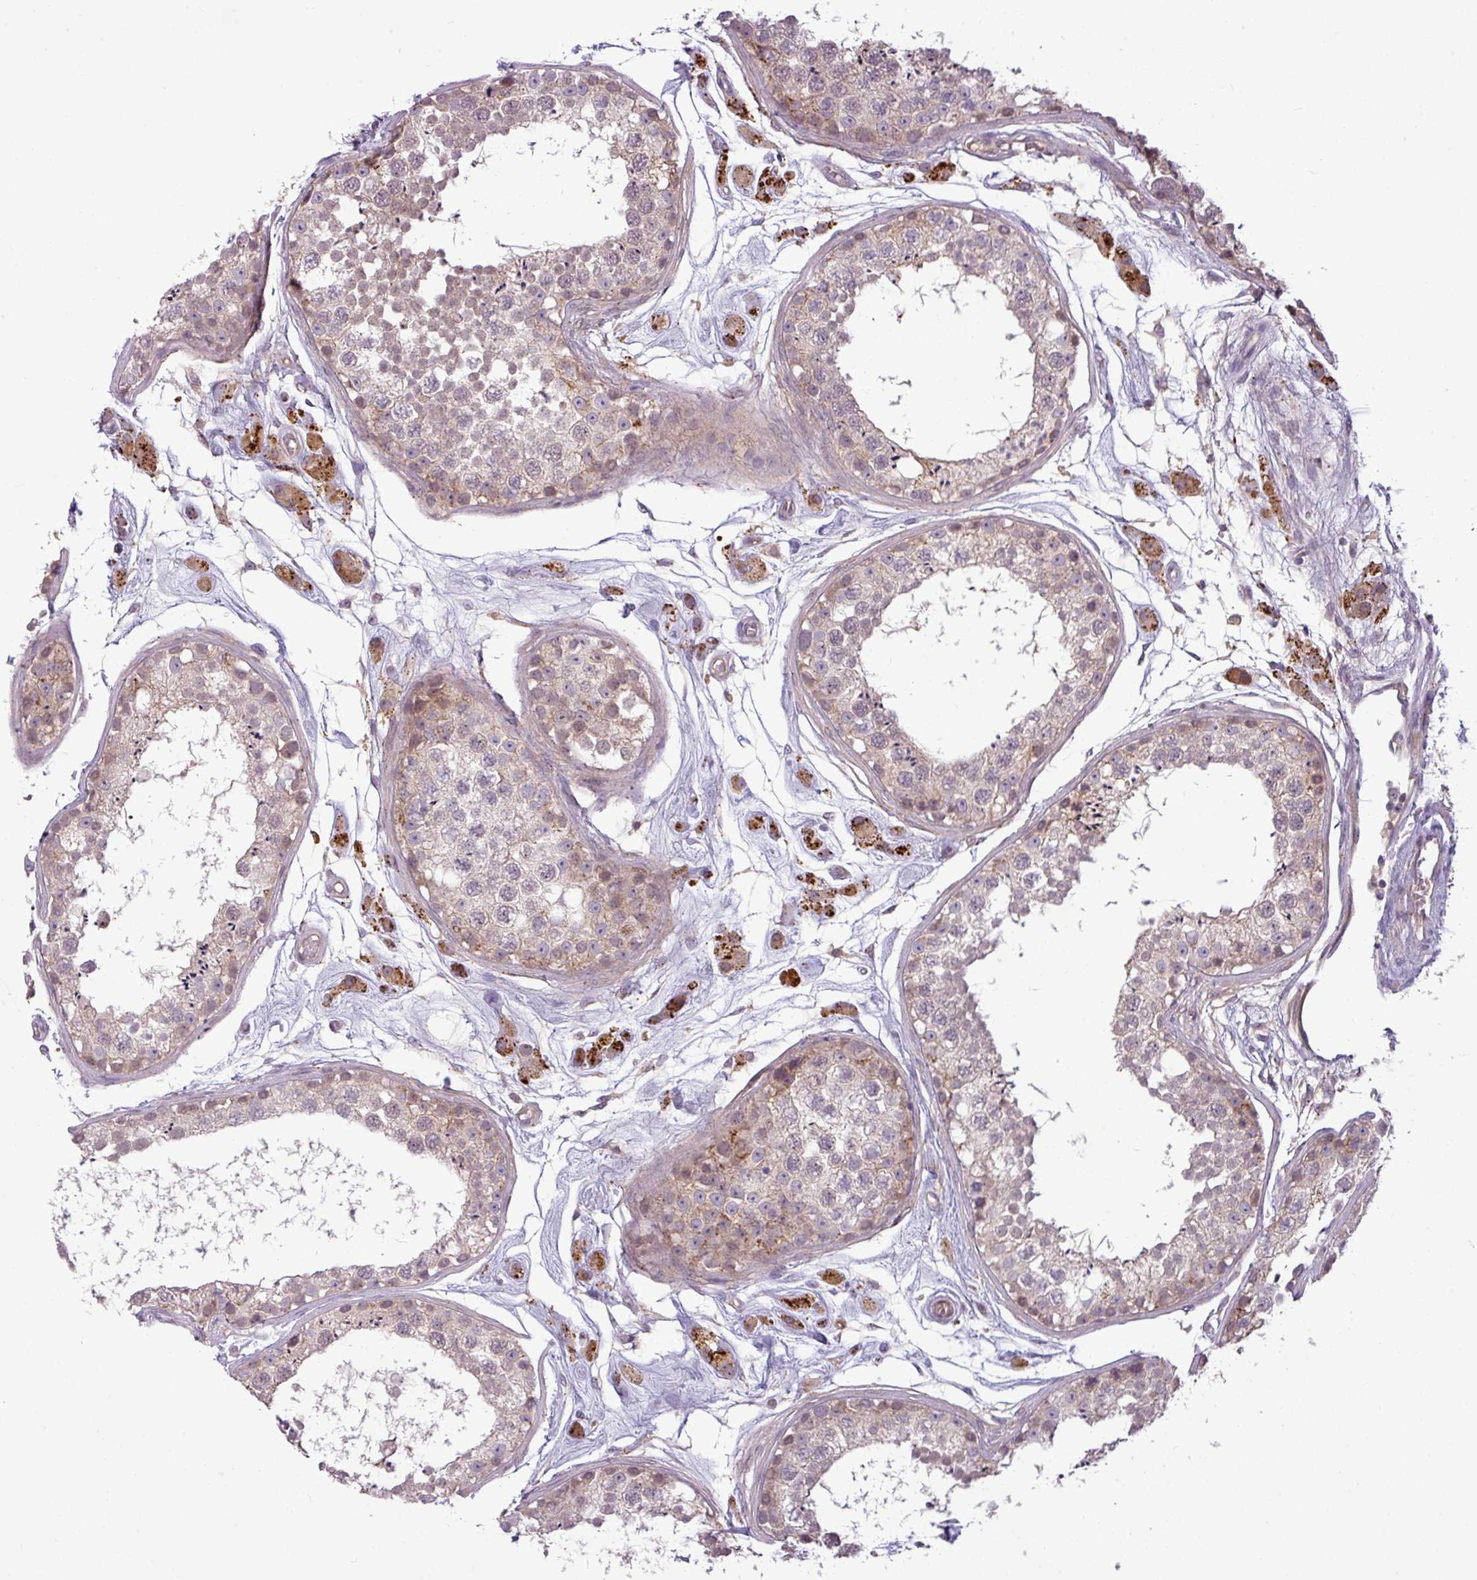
{"staining": {"intensity": "weak", "quantity": "25%-75%", "location": "cytoplasmic/membranous"}, "tissue": "testis", "cell_type": "Cells in seminiferous ducts", "image_type": "normal", "snomed": [{"axis": "morphology", "description": "Normal tissue, NOS"}, {"axis": "topography", "description": "Testis"}], "caption": "Weak cytoplasmic/membranous positivity is identified in about 25%-75% of cells in seminiferous ducts in benign testis. (DAB (3,3'-diaminobenzidine) = brown stain, brightfield microscopy at high magnification).", "gene": "ZNF35", "patient": {"sex": "male", "age": 25}}